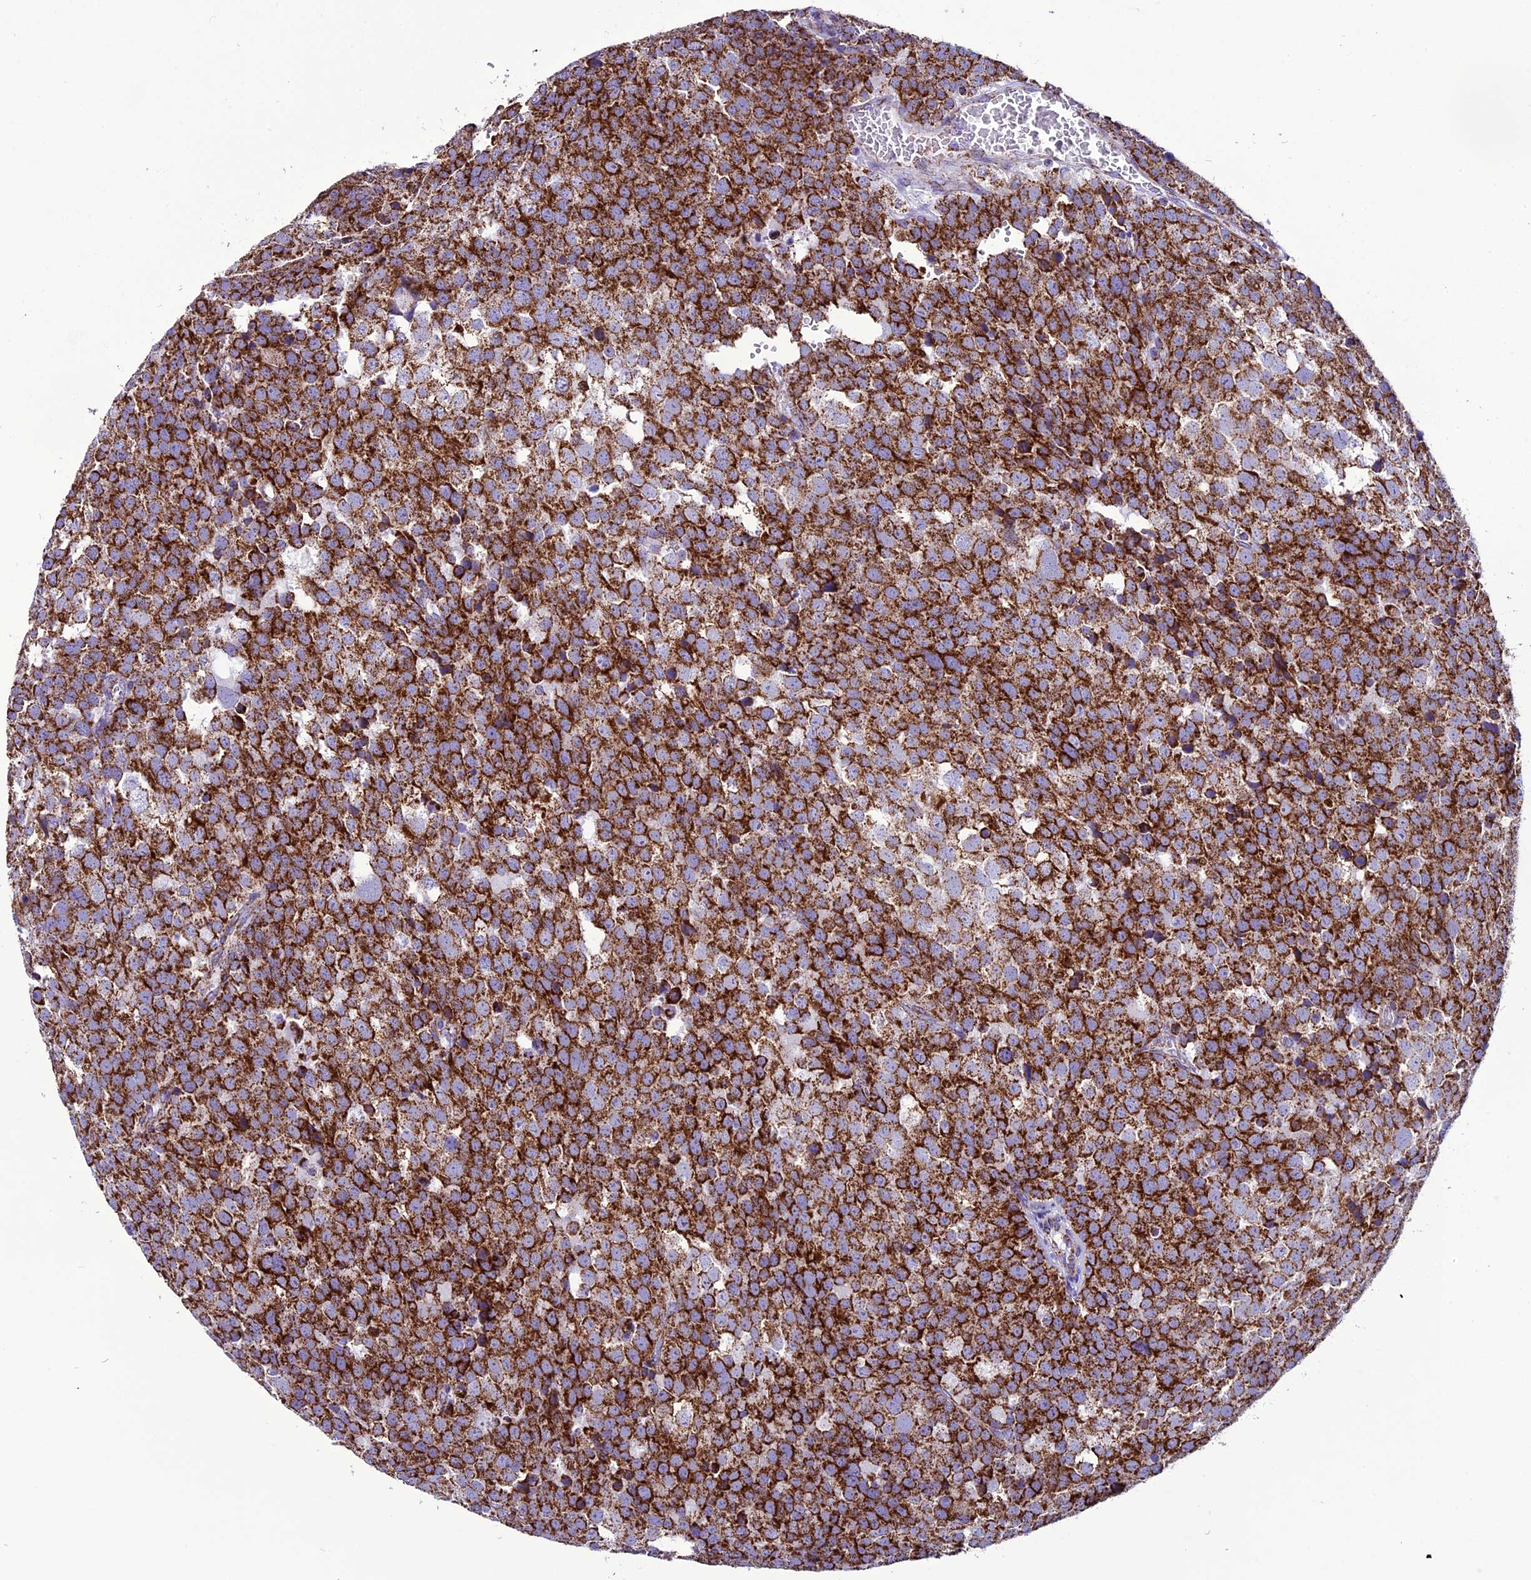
{"staining": {"intensity": "strong", "quantity": ">75%", "location": "cytoplasmic/membranous"}, "tissue": "testis cancer", "cell_type": "Tumor cells", "image_type": "cancer", "snomed": [{"axis": "morphology", "description": "Seminoma, NOS"}, {"axis": "topography", "description": "Testis"}], "caption": "DAB immunohistochemical staining of testis cancer reveals strong cytoplasmic/membranous protein expression in about >75% of tumor cells. (brown staining indicates protein expression, while blue staining denotes nuclei).", "gene": "ICA1L", "patient": {"sex": "male", "age": 71}}